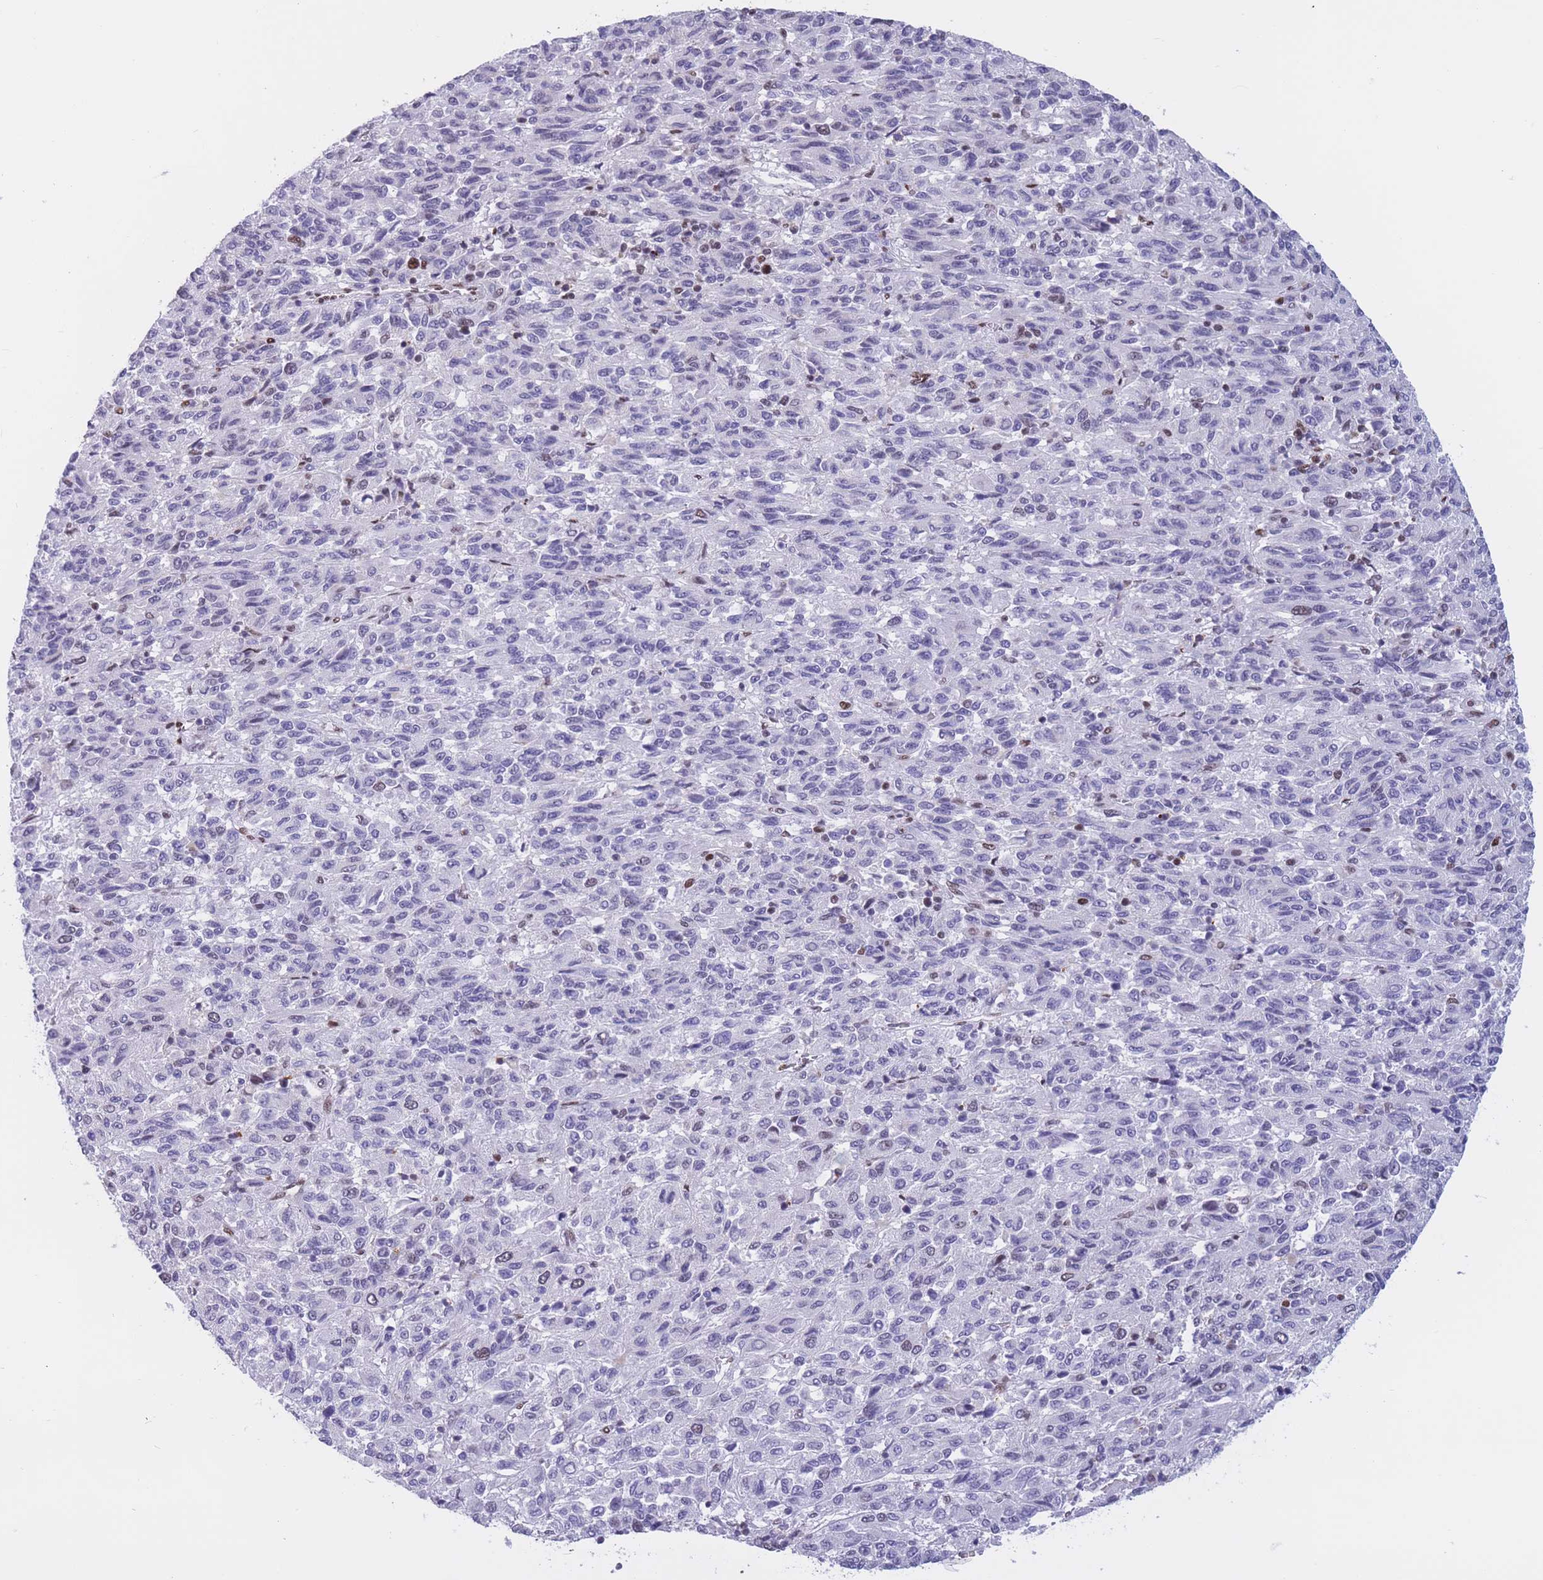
{"staining": {"intensity": "negative", "quantity": "none", "location": "none"}, "tissue": "melanoma", "cell_type": "Tumor cells", "image_type": "cancer", "snomed": [{"axis": "morphology", "description": "Malignant melanoma, Metastatic site"}, {"axis": "topography", "description": "Lung"}], "caption": "Immunohistochemical staining of melanoma demonstrates no significant staining in tumor cells.", "gene": "NASP", "patient": {"sex": "male", "age": 64}}